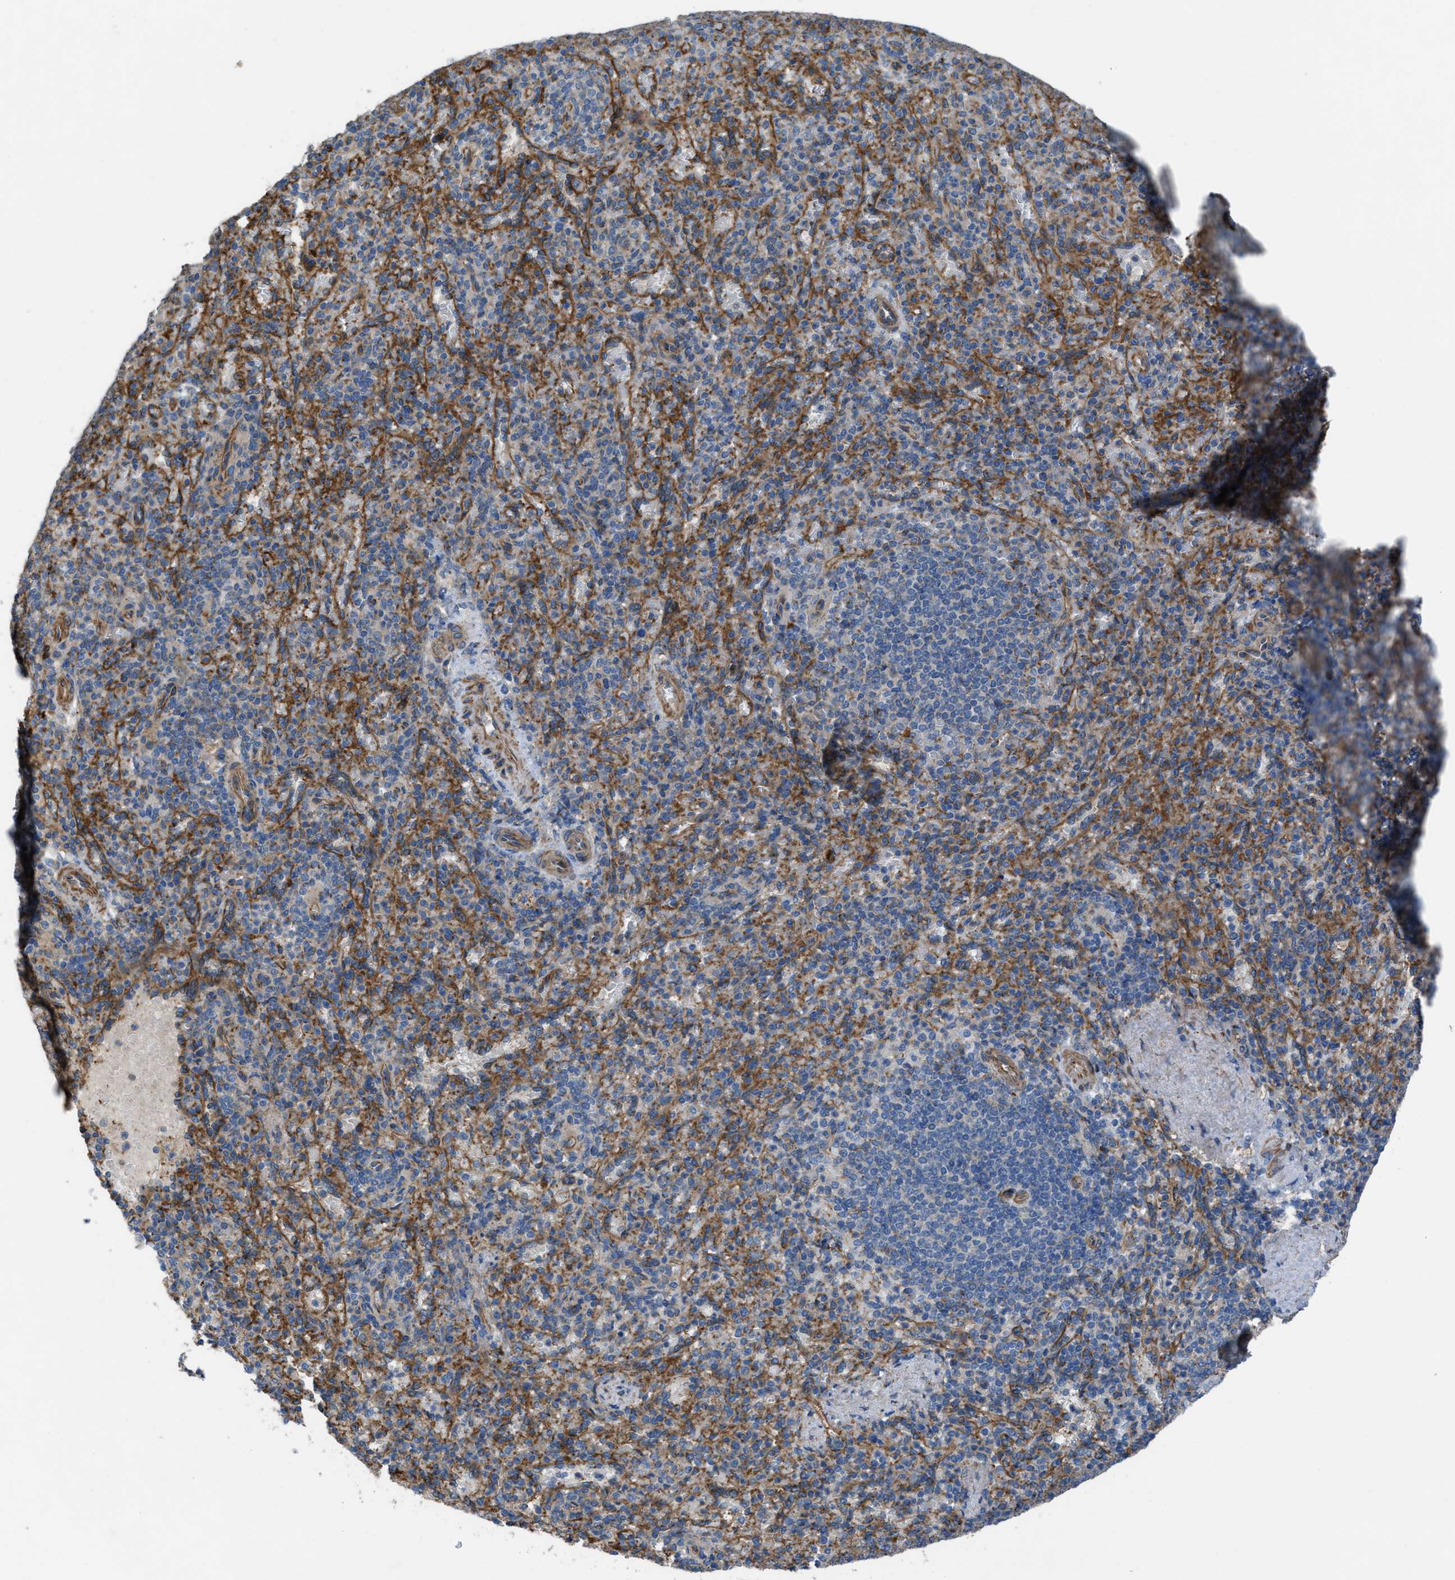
{"staining": {"intensity": "moderate", "quantity": ">75%", "location": "cytoplasmic/membranous"}, "tissue": "spleen", "cell_type": "Cells in red pulp", "image_type": "normal", "snomed": [{"axis": "morphology", "description": "Normal tissue, NOS"}, {"axis": "topography", "description": "Spleen"}], "caption": "Approximately >75% of cells in red pulp in normal human spleen reveal moderate cytoplasmic/membranous protein expression as visualized by brown immunohistochemical staining.", "gene": "SLC6A9", "patient": {"sex": "female", "age": 74}}